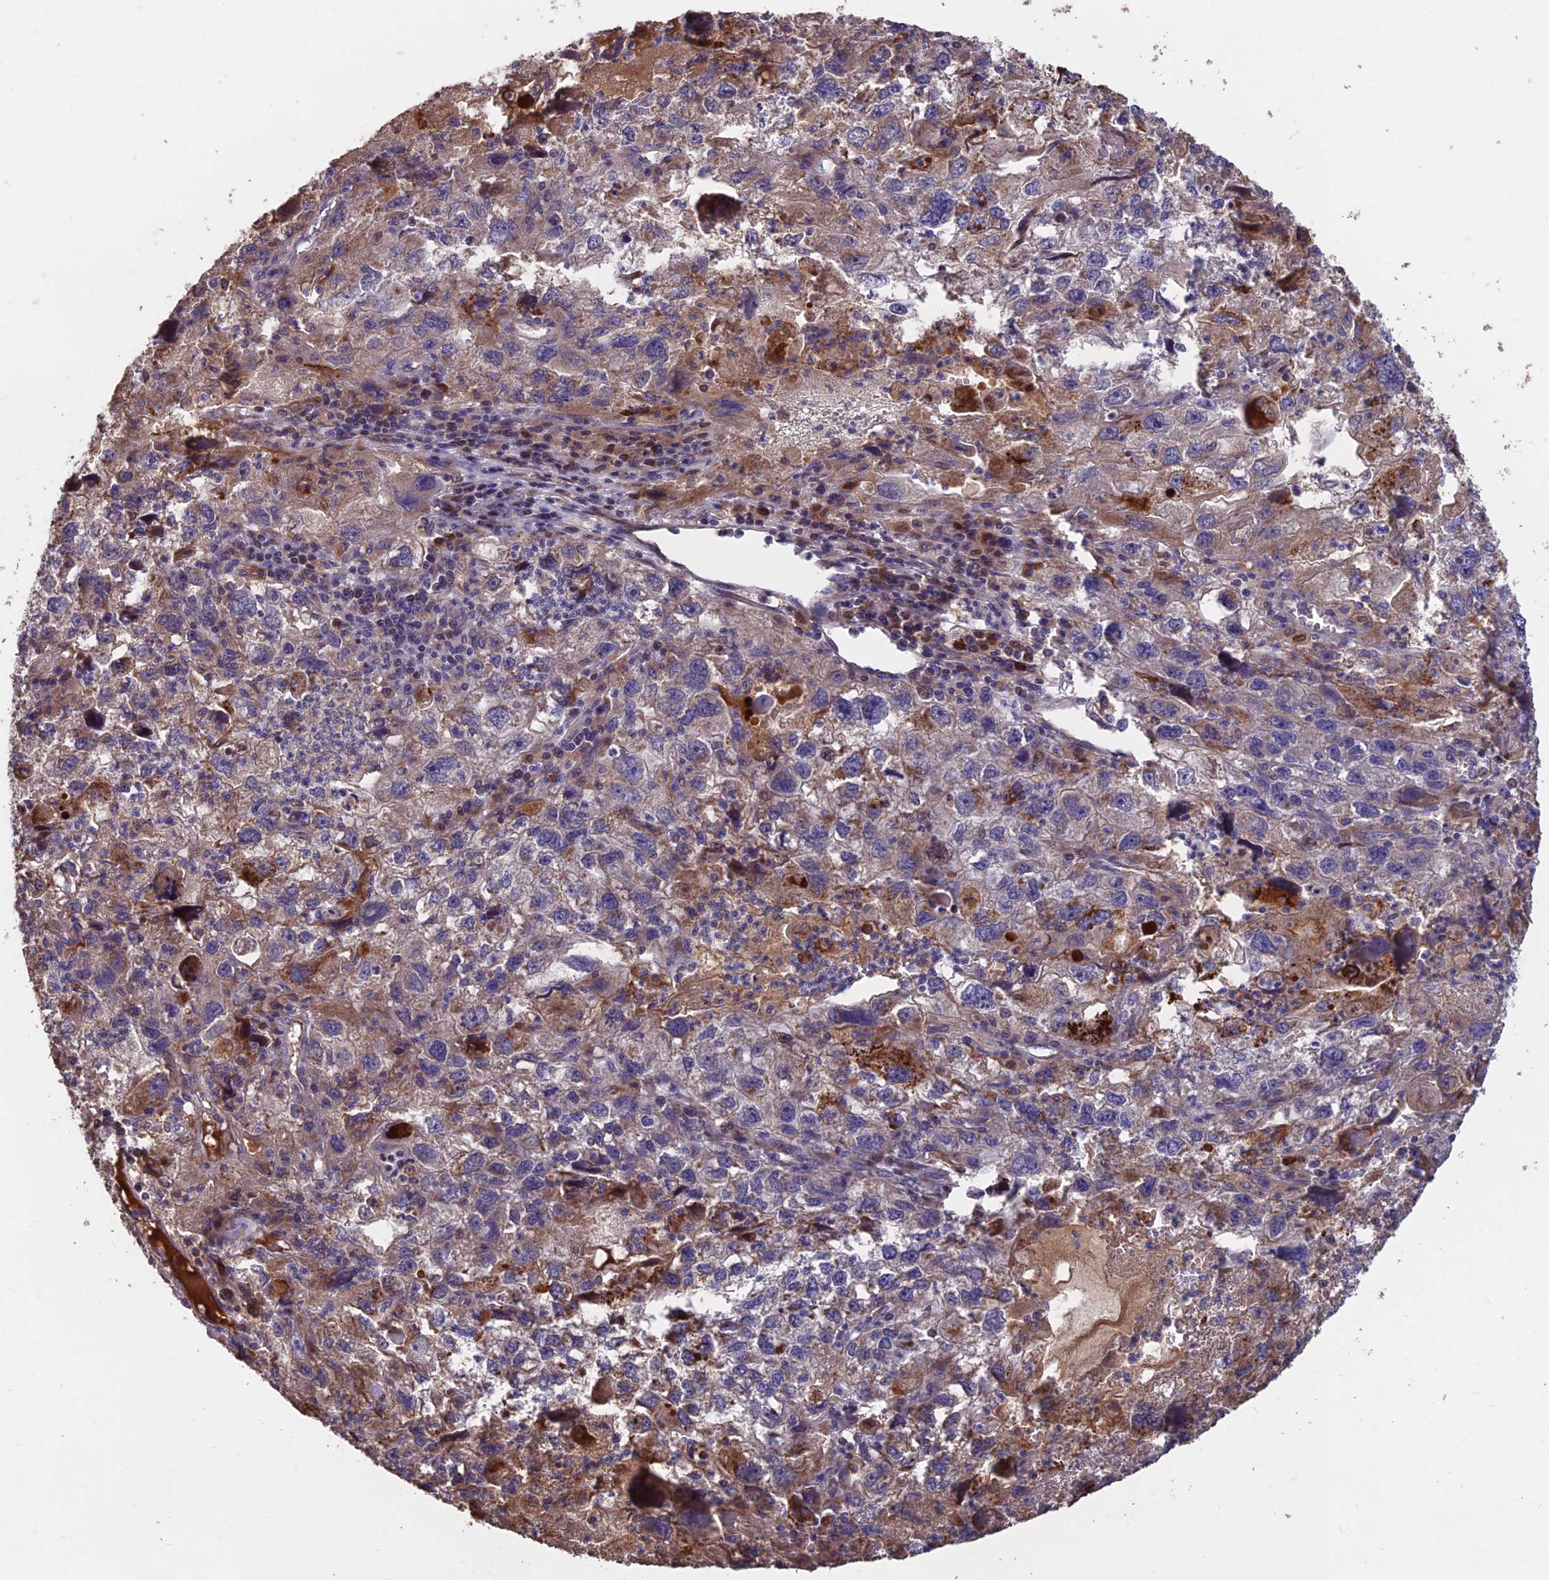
{"staining": {"intensity": "moderate", "quantity": "25%-75%", "location": "cytoplasmic/membranous"}, "tissue": "endometrial cancer", "cell_type": "Tumor cells", "image_type": "cancer", "snomed": [{"axis": "morphology", "description": "Adenocarcinoma, NOS"}, {"axis": "topography", "description": "Endometrium"}], "caption": "There is medium levels of moderate cytoplasmic/membranous positivity in tumor cells of adenocarcinoma (endometrial), as demonstrated by immunohistochemical staining (brown color).", "gene": "SHISA5", "patient": {"sex": "female", "age": 49}}